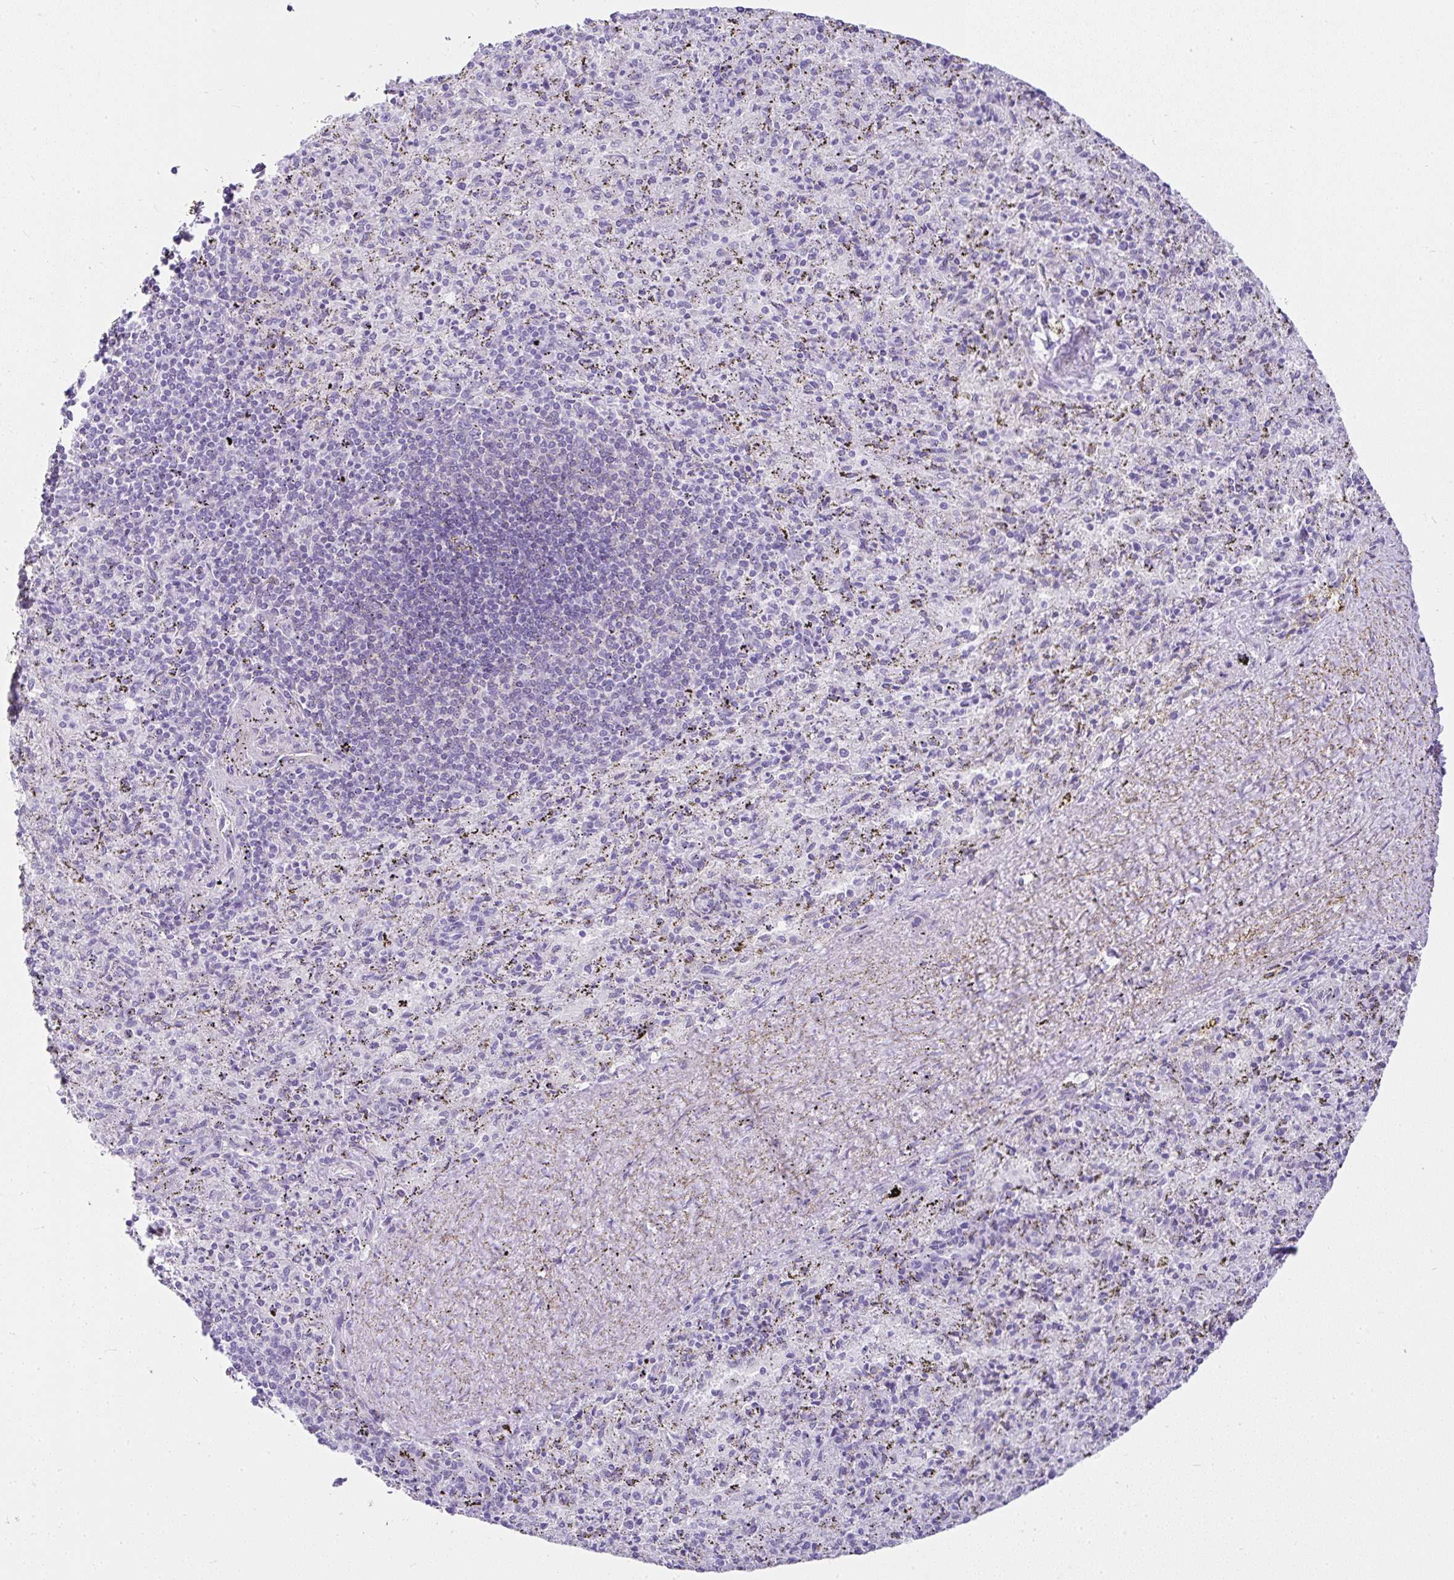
{"staining": {"intensity": "negative", "quantity": "none", "location": "none"}, "tissue": "spleen", "cell_type": "Cells in red pulp", "image_type": "normal", "snomed": [{"axis": "morphology", "description": "Normal tissue, NOS"}, {"axis": "topography", "description": "Spleen"}], "caption": "The image exhibits no staining of cells in red pulp in normal spleen.", "gene": "SERPINB3", "patient": {"sex": "male", "age": 57}}